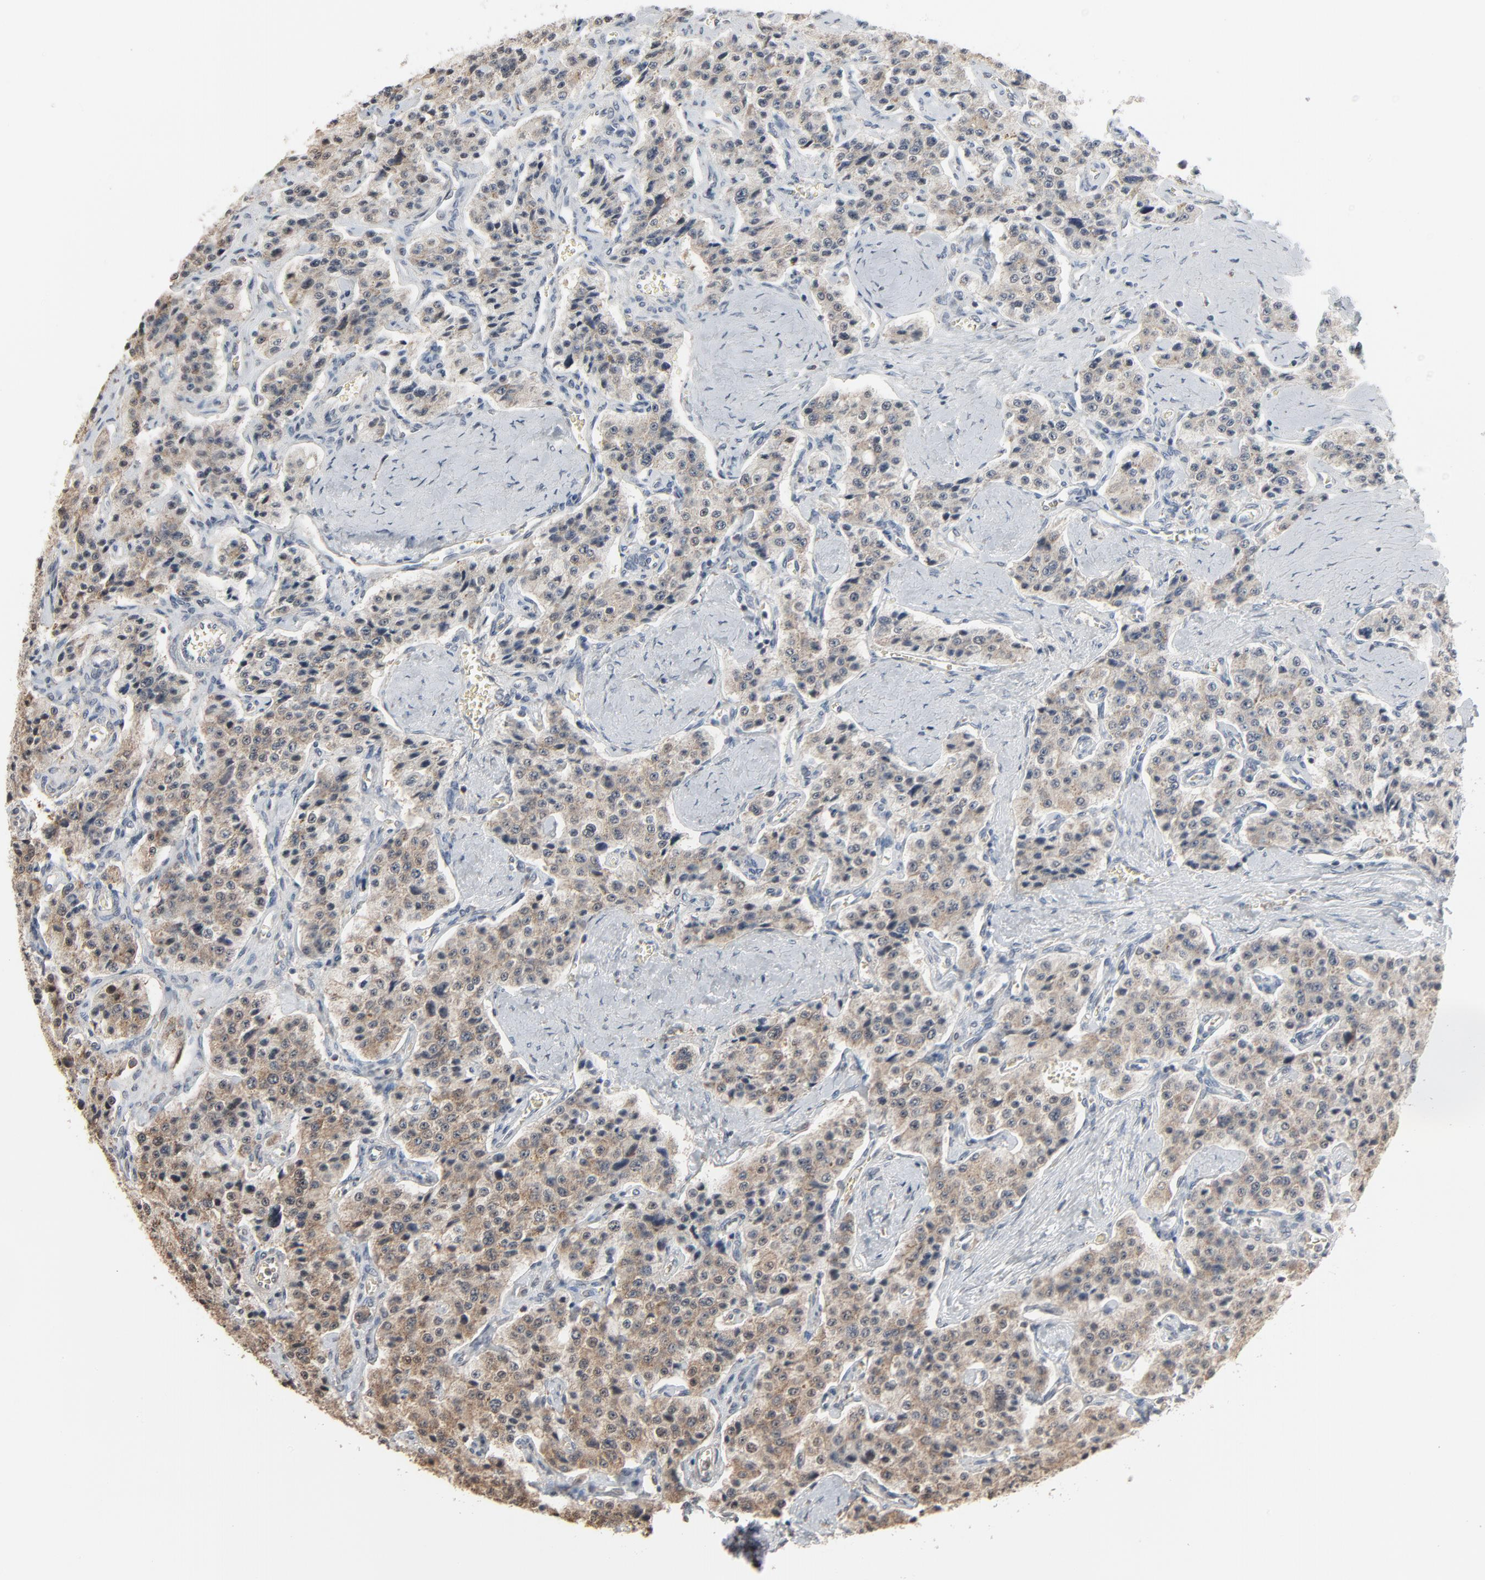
{"staining": {"intensity": "weak", "quantity": ">75%", "location": "cytoplasmic/membranous"}, "tissue": "carcinoid", "cell_type": "Tumor cells", "image_type": "cancer", "snomed": [{"axis": "morphology", "description": "Carcinoid, malignant, NOS"}, {"axis": "topography", "description": "Small intestine"}], "caption": "A micrograph of human carcinoid stained for a protein reveals weak cytoplasmic/membranous brown staining in tumor cells.", "gene": "CCT5", "patient": {"sex": "male", "age": 52}}